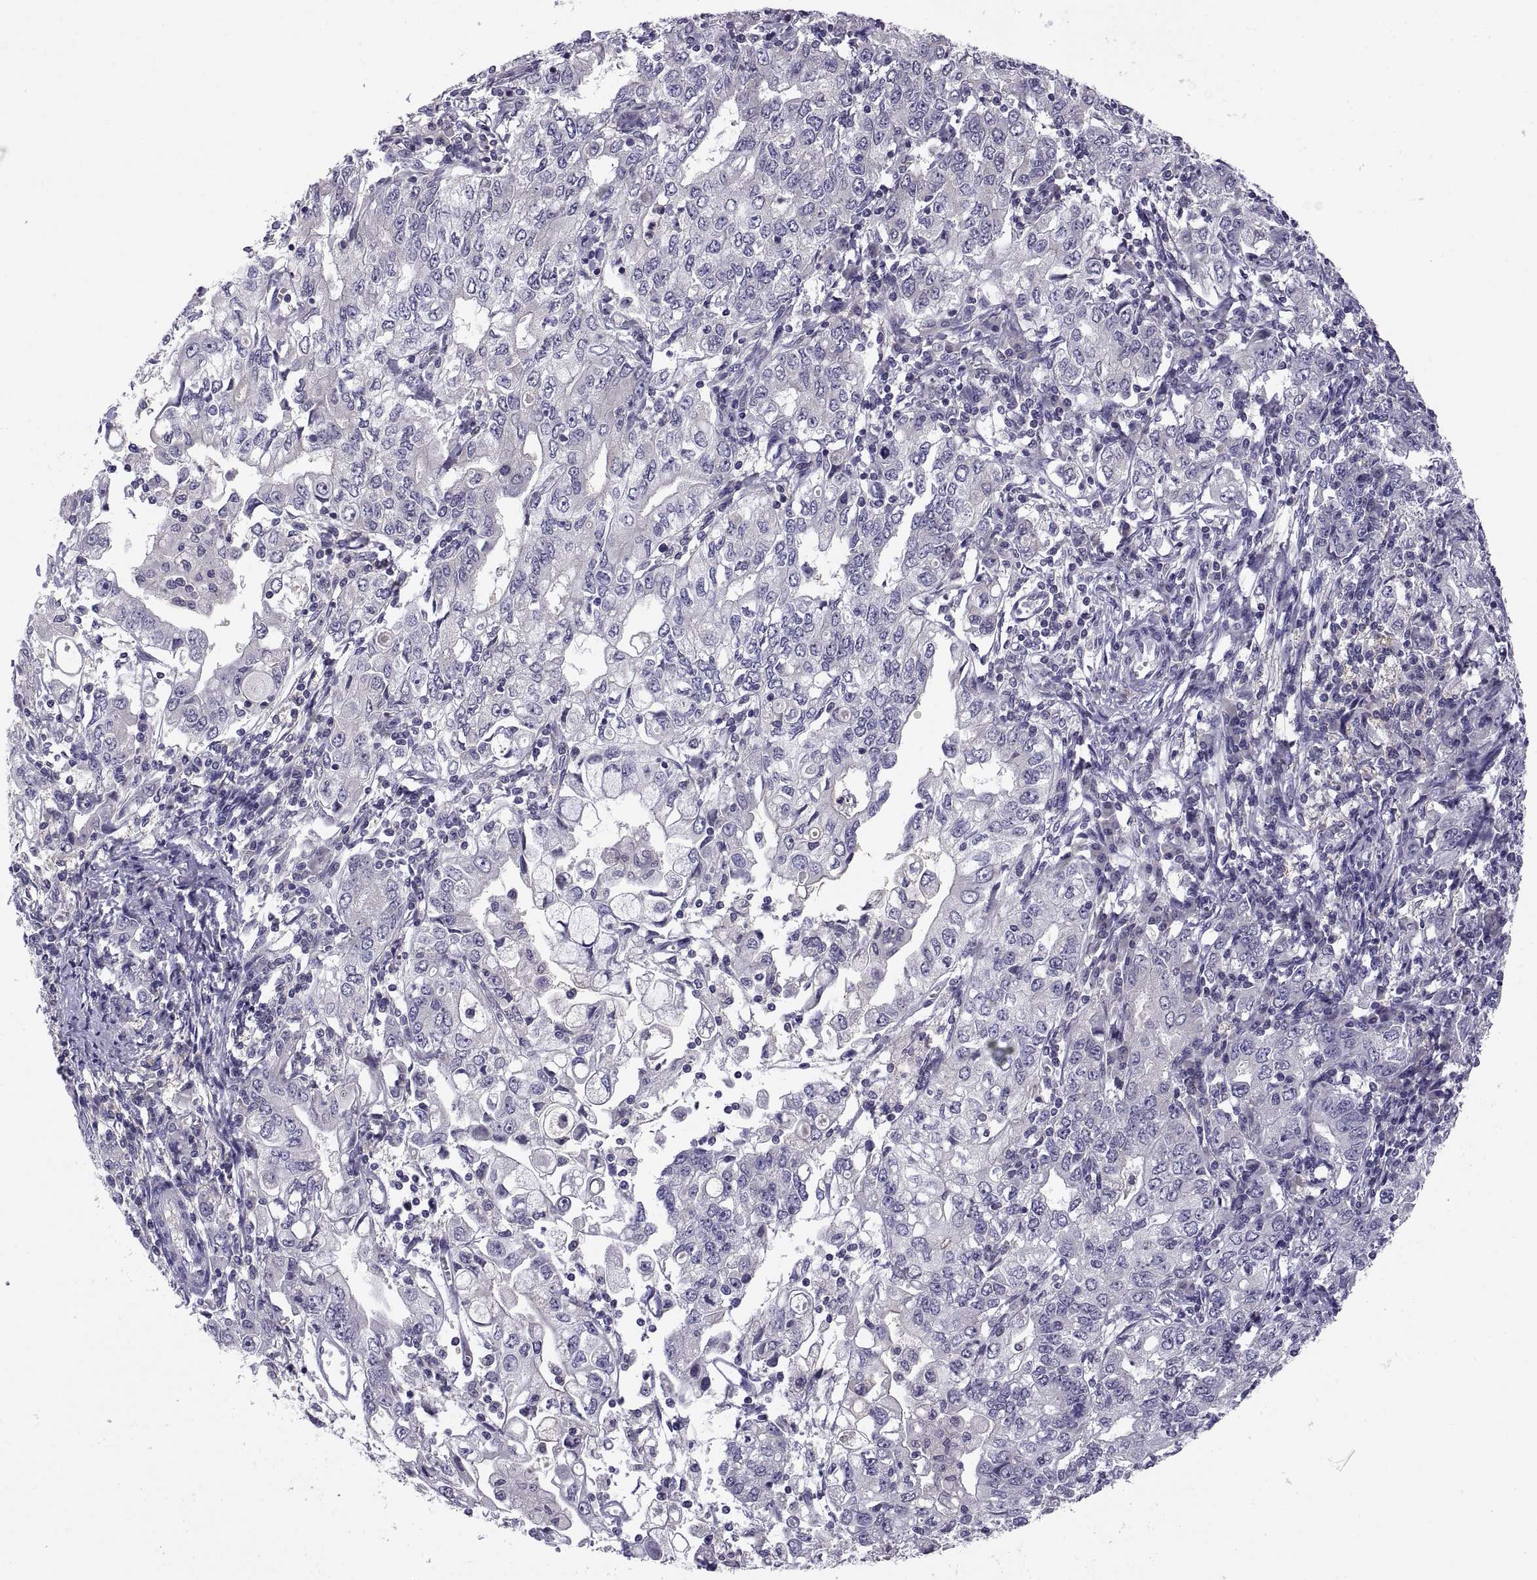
{"staining": {"intensity": "negative", "quantity": "none", "location": "none"}, "tissue": "stomach cancer", "cell_type": "Tumor cells", "image_type": "cancer", "snomed": [{"axis": "morphology", "description": "Adenocarcinoma, NOS"}, {"axis": "topography", "description": "Stomach, lower"}], "caption": "The image exhibits no significant expression in tumor cells of adenocarcinoma (stomach).", "gene": "FGF9", "patient": {"sex": "female", "age": 72}}